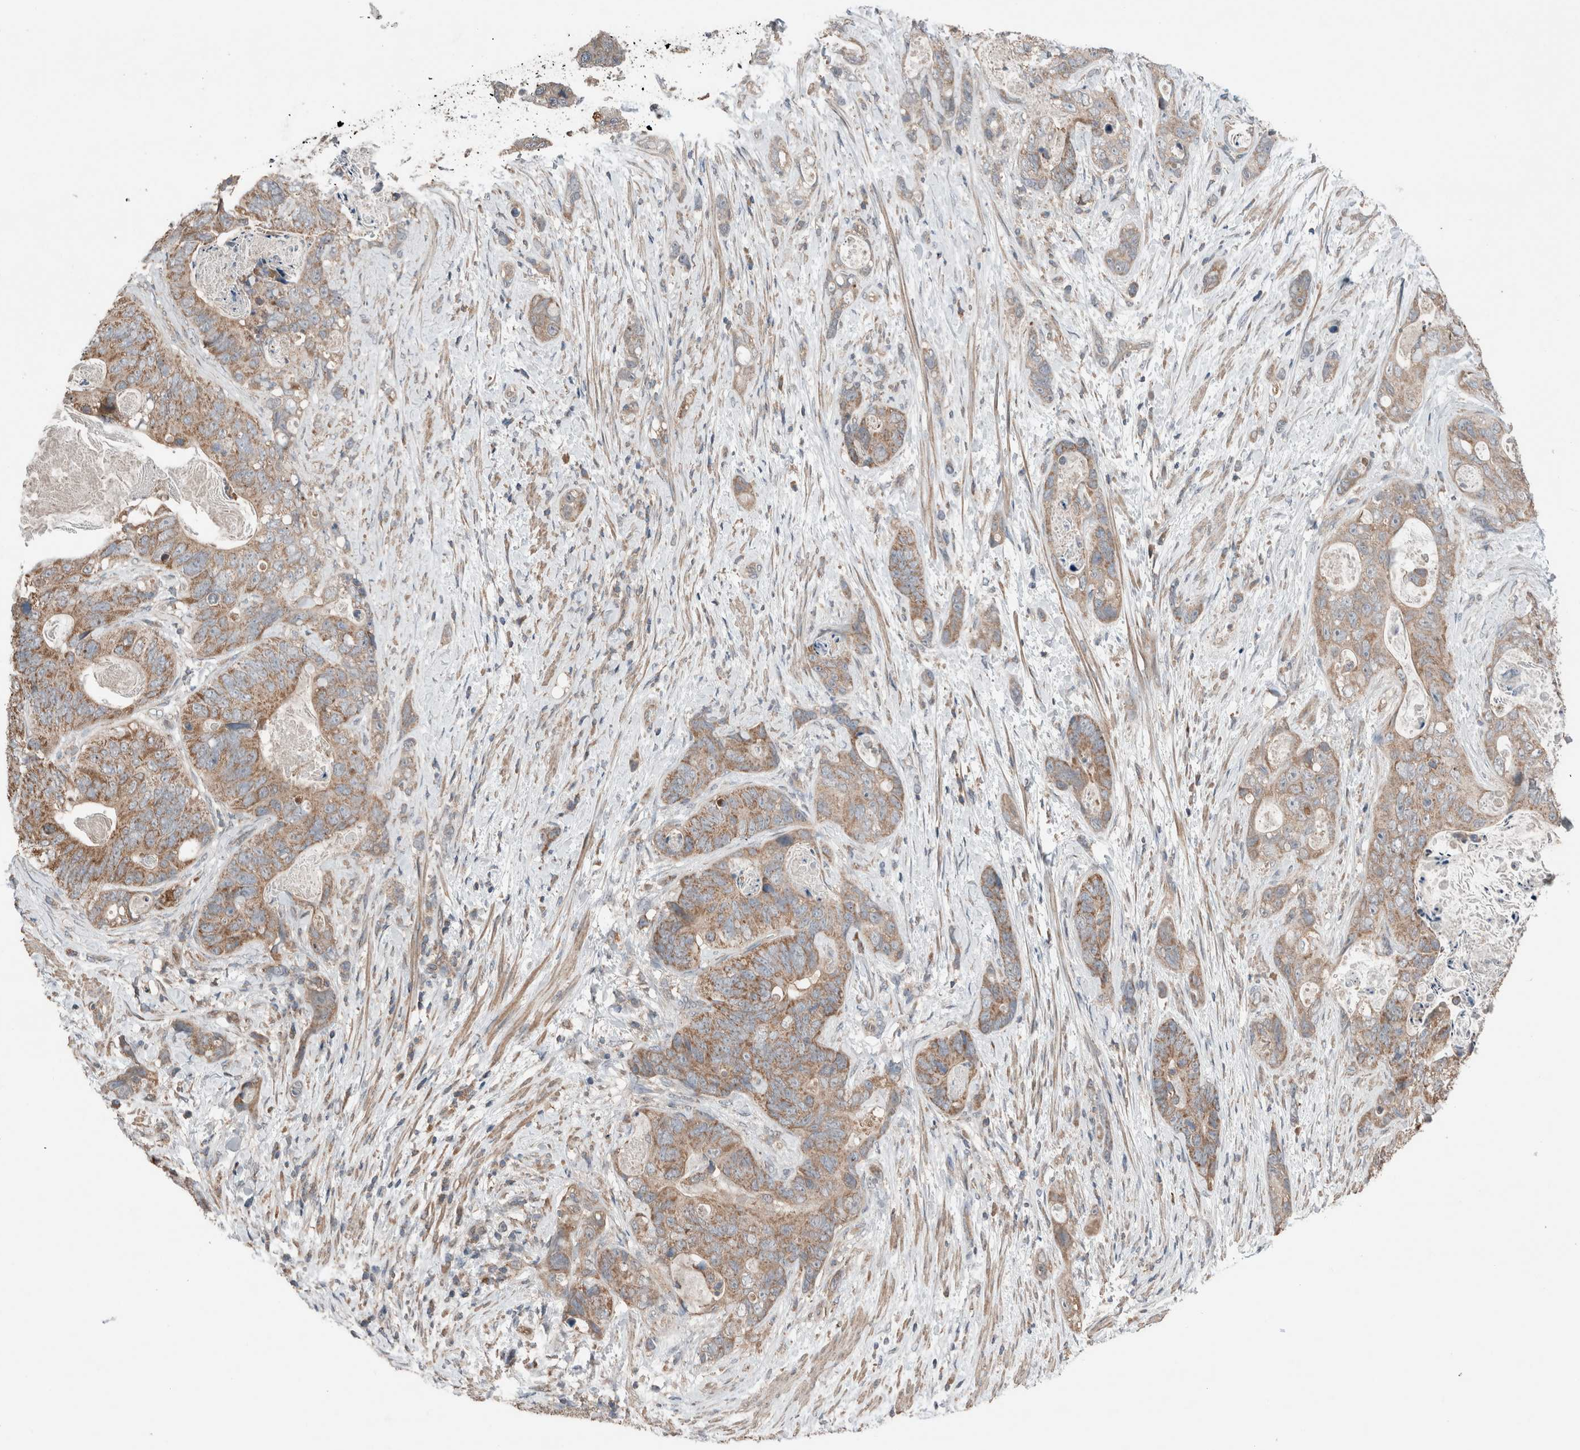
{"staining": {"intensity": "moderate", "quantity": ">75%", "location": "cytoplasmic/membranous"}, "tissue": "stomach cancer", "cell_type": "Tumor cells", "image_type": "cancer", "snomed": [{"axis": "morphology", "description": "Normal tissue, NOS"}, {"axis": "morphology", "description": "Adenocarcinoma, NOS"}, {"axis": "topography", "description": "Stomach"}], "caption": "Immunohistochemistry photomicrograph of neoplastic tissue: human adenocarcinoma (stomach) stained using IHC exhibits medium levels of moderate protein expression localized specifically in the cytoplasmic/membranous of tumor cells, appearing as a cytoplasmic/membranous brown color.", "gene": "KLK14", "patient": {"sex": "female", "age": 89}}